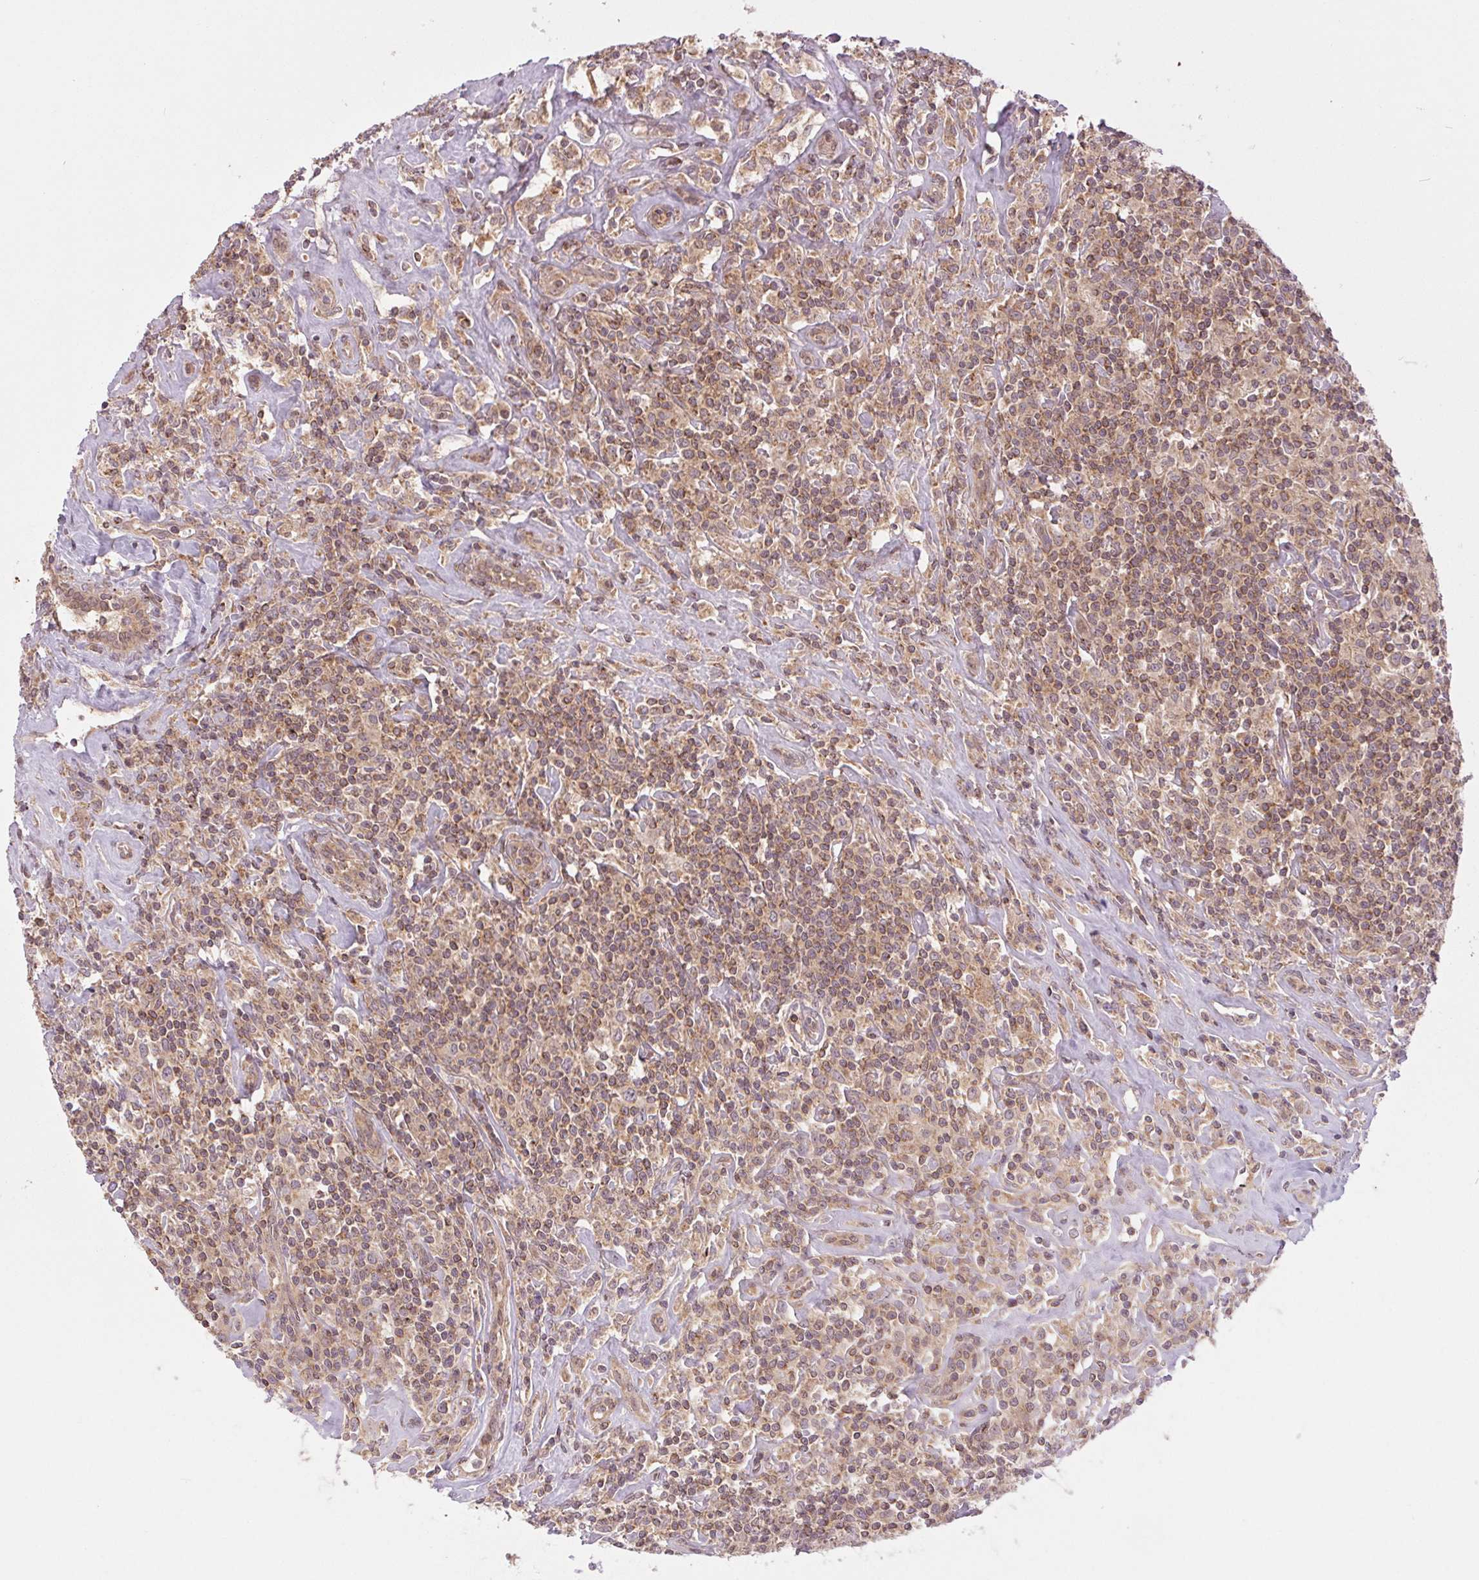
{"staining": {"intensity": "weak", "quantity": "<25%", "location": "cytoplasmic/membranous"}, "tissue": "lymphoma", "cell_type": "Tumor cells", "image_type": "cancer", "snomed": [{"axis": "morphology", "description": "Hodgkin's disease, NOS"}, {"axis": "morphology", "description": "Hodgkin's lymphoma, nodular sclerosis"}, {"axis": "topography", "description": "Lymph node"}], "caption": "Protein analysis of lymphoma demonstrates no significant expression in tumor cells.", "gene": "MAP3K5", "patient": {"sex": "female", "age": 10}}